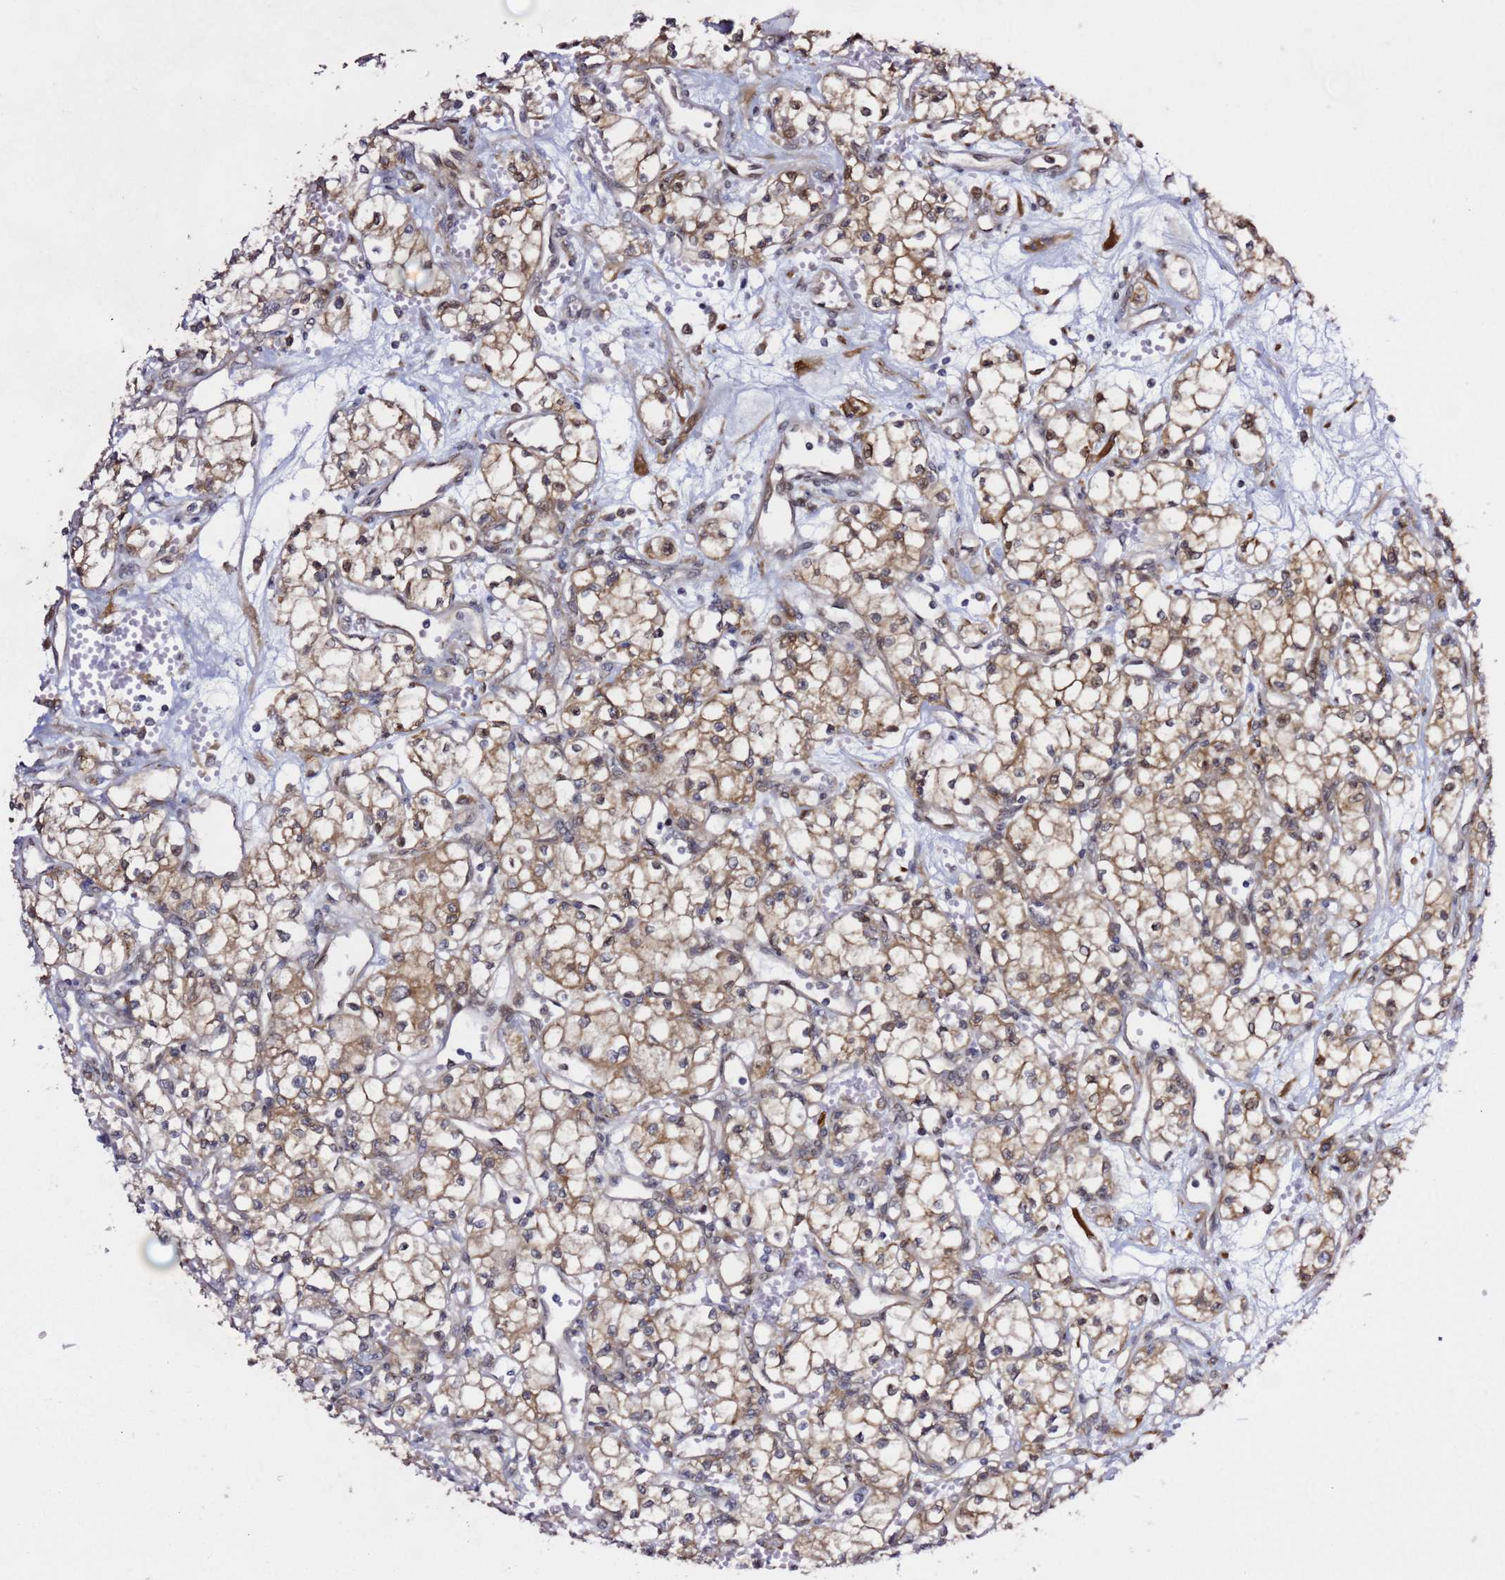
{"staining": {"intensity": "moderate", "quantity": "25%-75%", "location": "cytoplasmic/membranous"}, "tissue": "renal cancer", "cell_type": "Tumor cells", "image_type": "cancer", "snomed": [{"axis": "morphology", "description": "Adenocarcinoma, NOS"}, {"axis": "topography", "description": "Kidney"}], "caption": "Immunohistochemical staining of renal adenocarcinoma reveals medium levels of moderate cytoplasmic/membranous protein positivity in approximately 25%-75% of tumor cells.", "gene": "PRKAB2", "patient": {"sex": "male", "age": 59}}